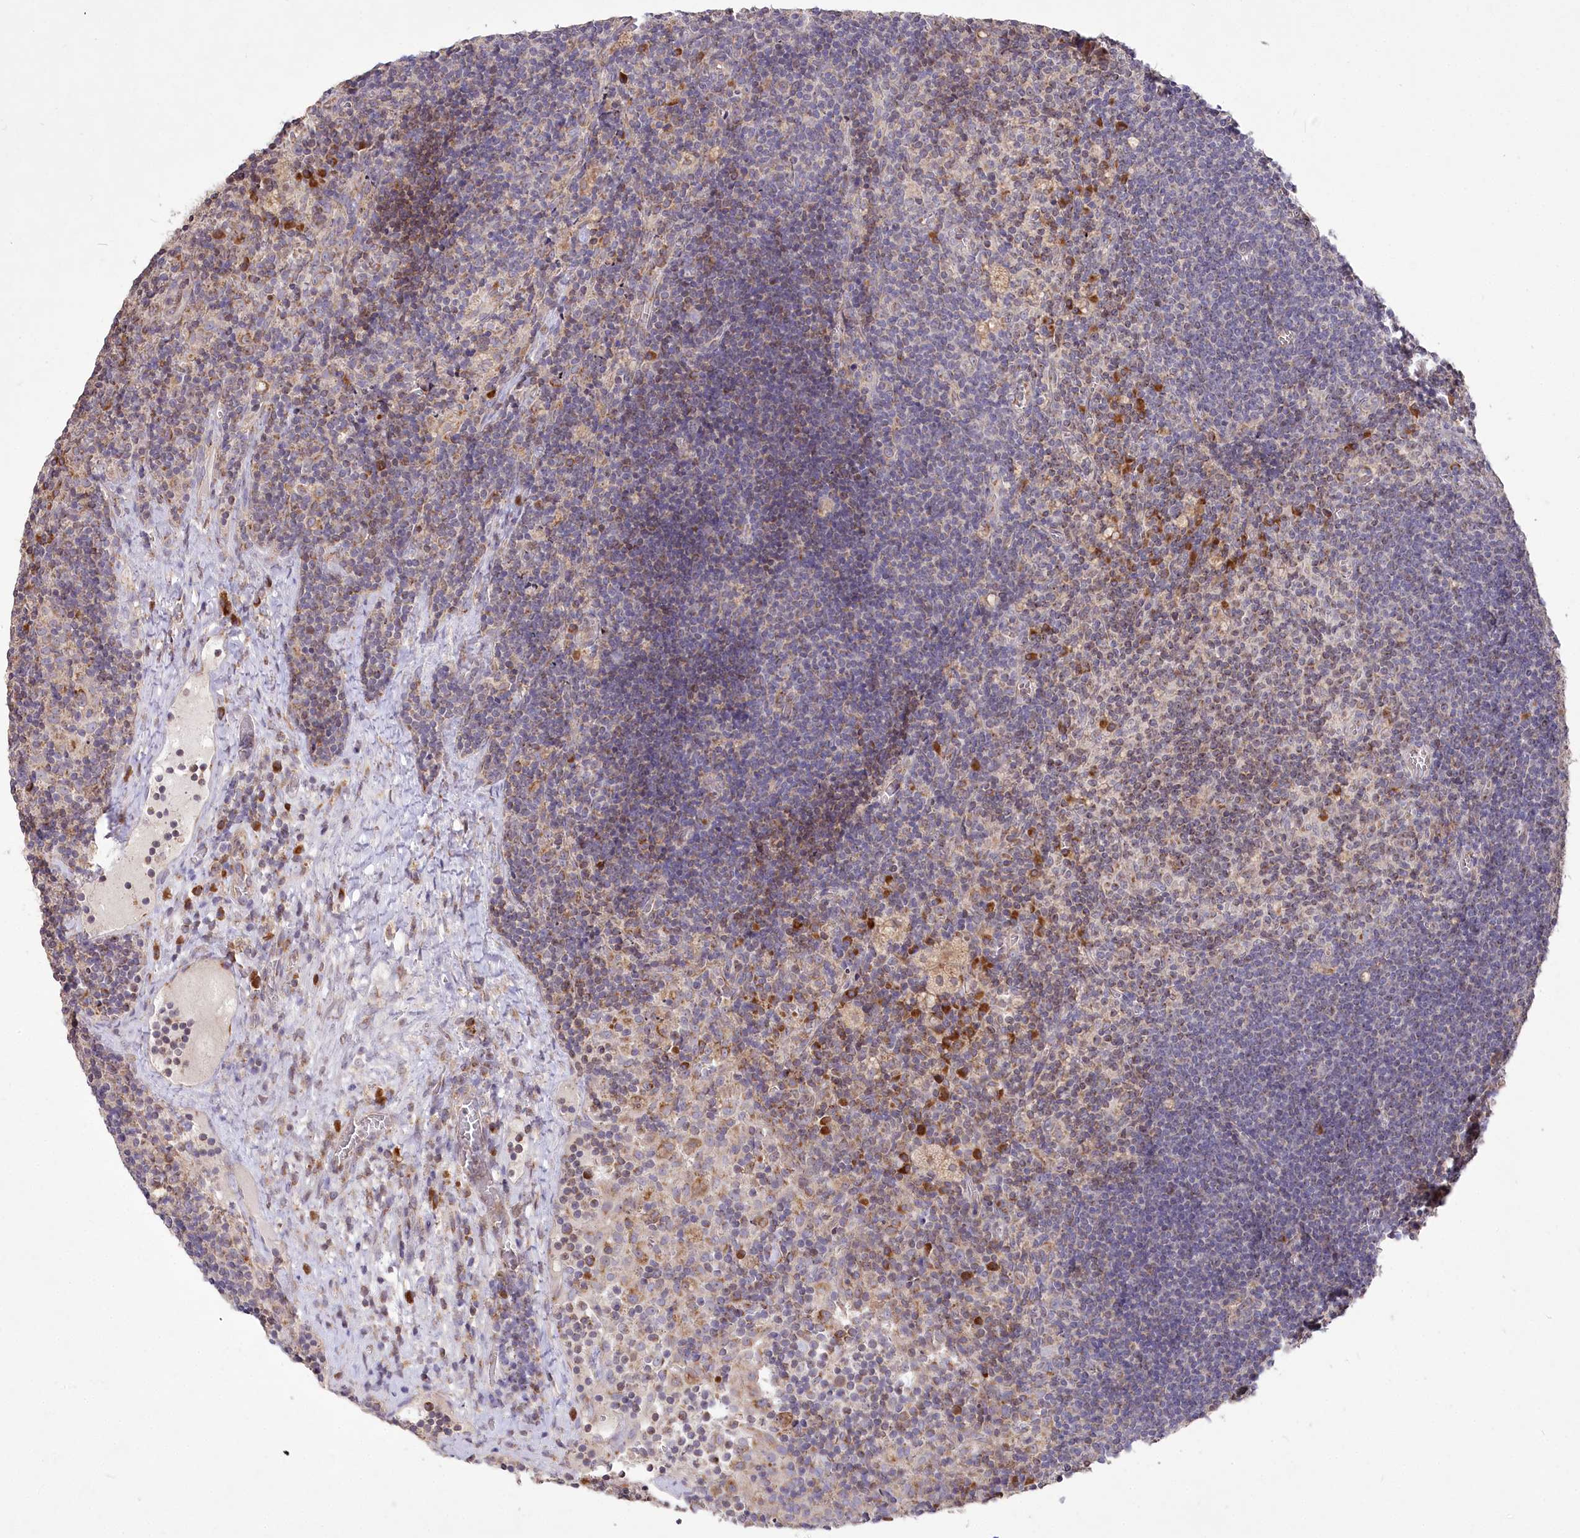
{"staining": {"intensity": "moderate", "quantity": "<25%", "location": "cytoplasmic/membranous"}, "tissue": "lymph node", "cell_type": "Germinal center cells", "image_type": "normal", "snomed": [{"axis": "morphology", "description": "Normal tissue, NOS"}, {"axis": "topography", "description": "Lymph node"}], "caption": "Brown immunohistochemical staining in normal lymph node shows moderate cytoplasmic/membranous expression in approximately <25% of germinal center cells. Nuclei are stained in blue.", "gene": "STT3B", "patient": {"sex": "male", "age": 69}}